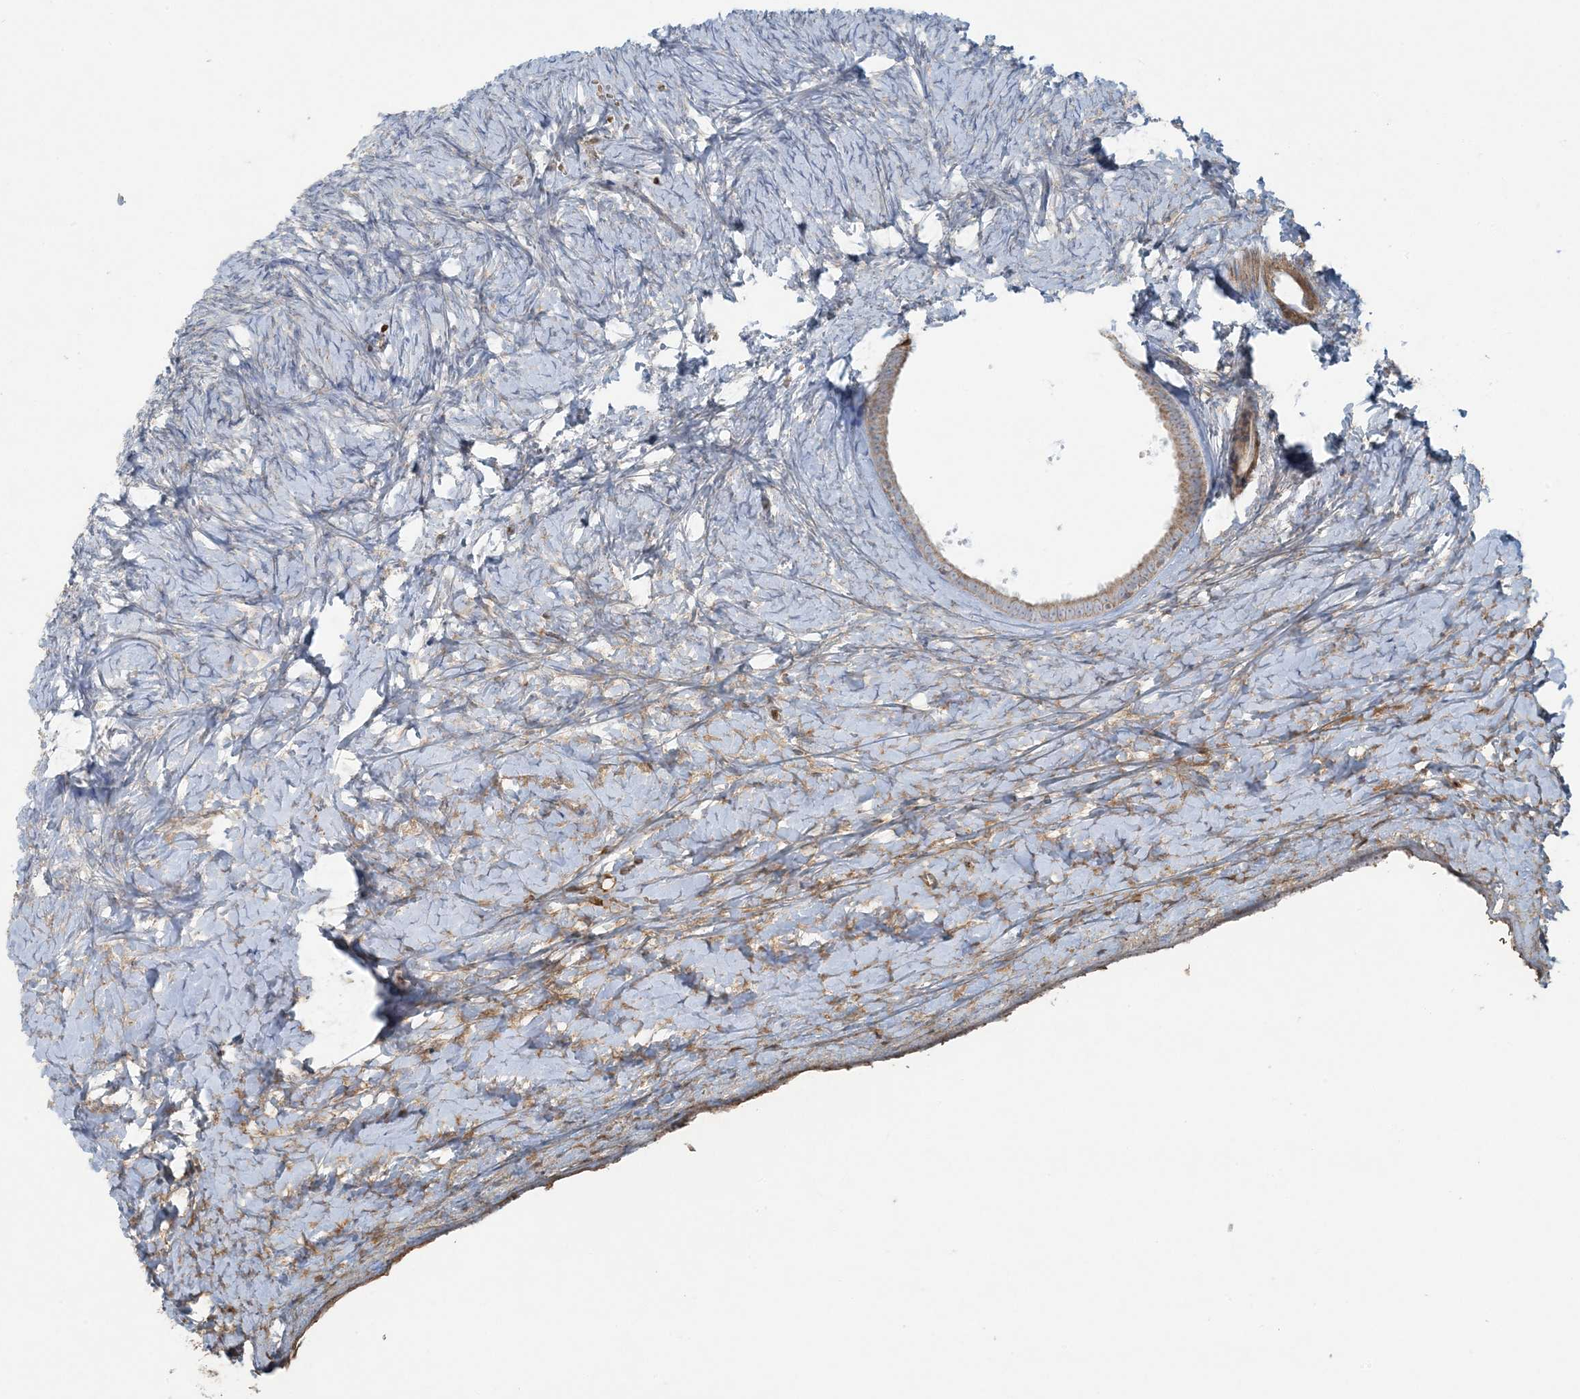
{"staining": {"intensity": "weak", "quantity": "<25%", "location": "cytoplasmic/membranous"}, "tissue": "ovary", "cell_type": "Ovarian stroma cells", "image_type": "normal", "snomed": [{"axis": "morphology", "description": "Normal tissue, NOS"}, {"axis": "morphology", "description": "Developmental malformation"}, {"axis": "topography", "description": "Ovary"}], "caption": "Immunohistochemistry of unremarkable human ovary exhibits no expression in ovarian stroma cells.", "gene": "PIK3R4", "patient": {"sex": "female", "age": 39}}